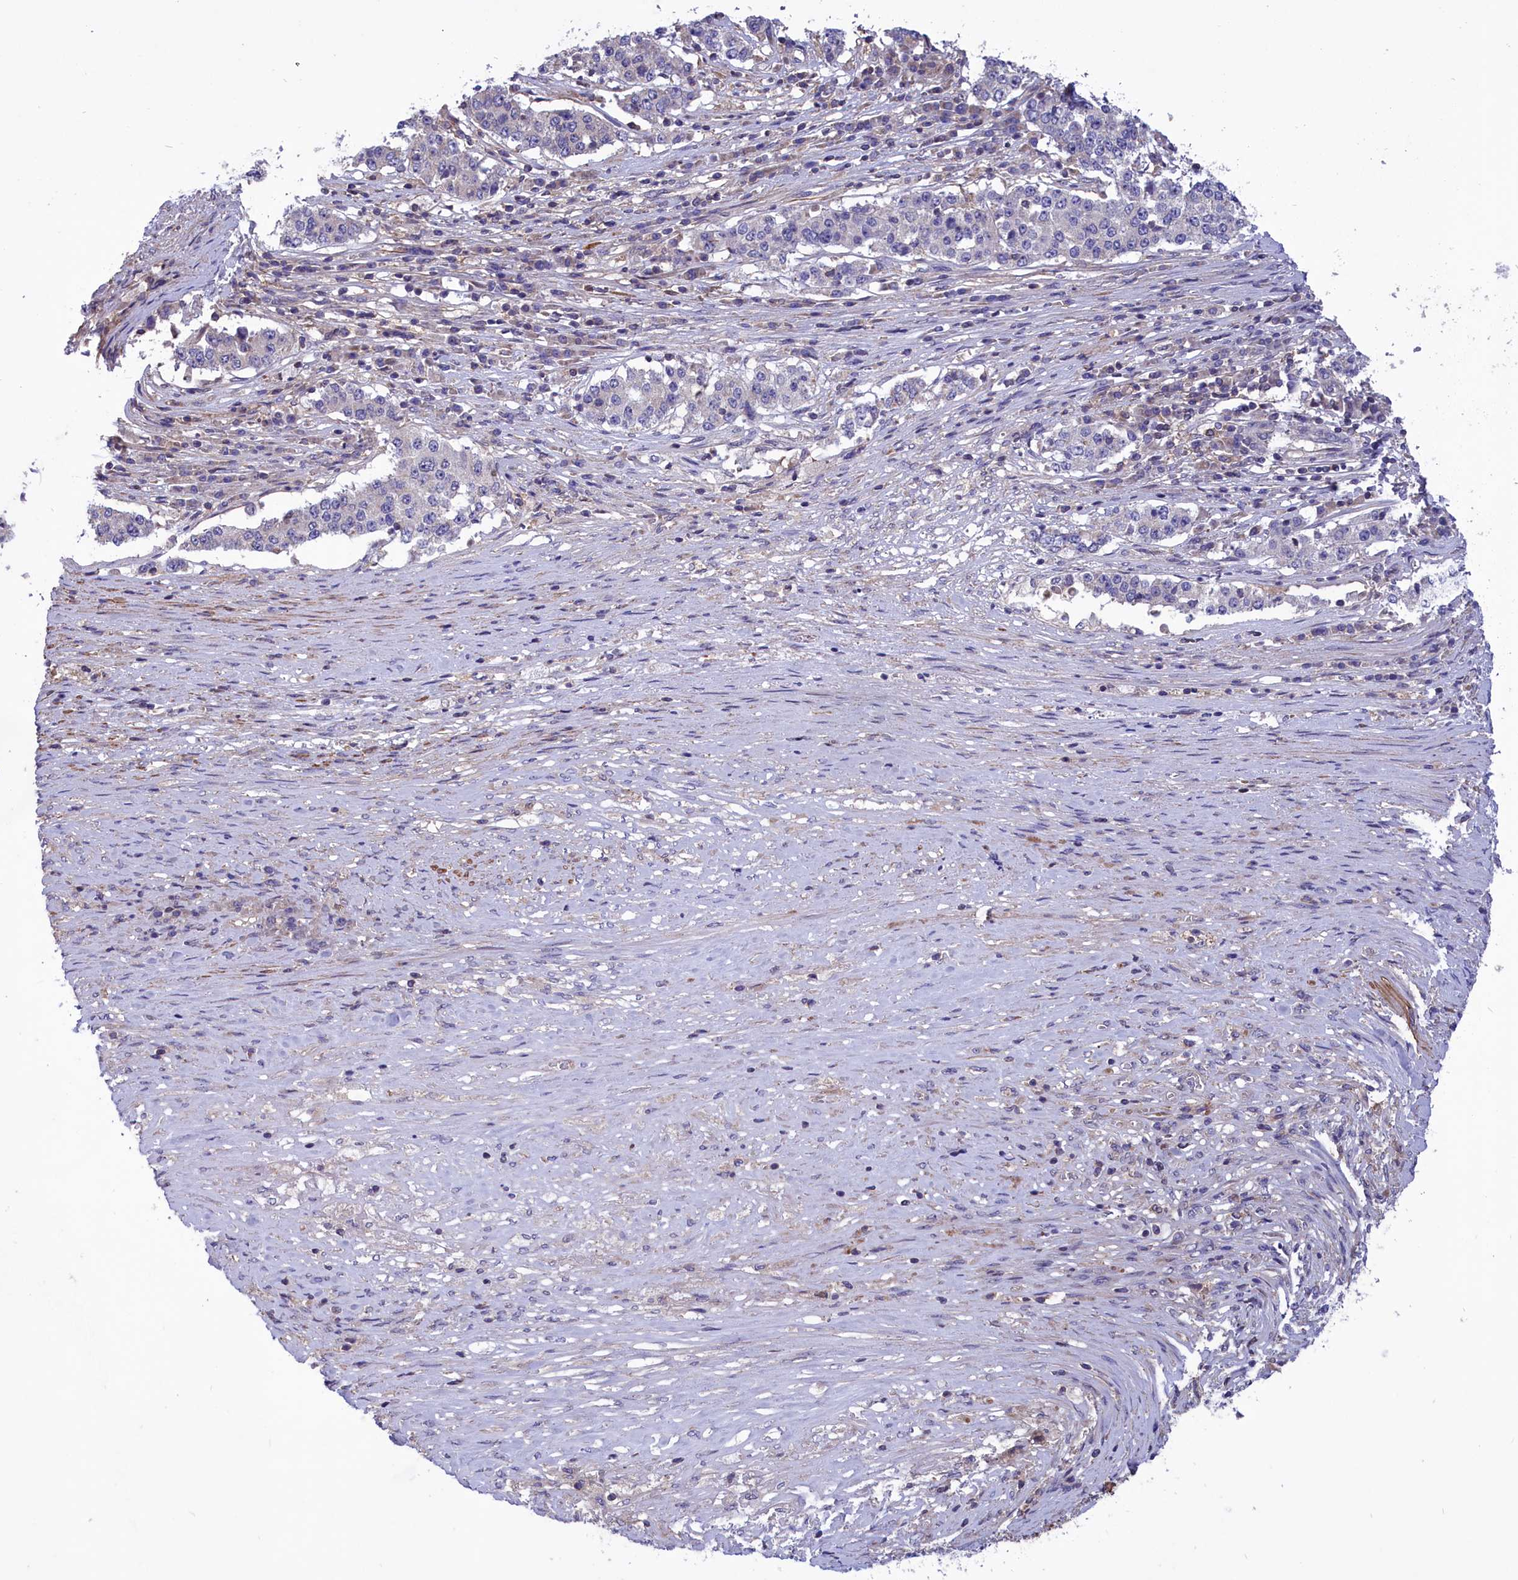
{"staining": {"intensity": "negative", "quantity": "none", "location": "none"}, "tissue": "stomach cancer", "cell_type": "Tumor cells", "image_type": "cancer", "snomed": [{"axis": "morphology", "description": "Adenocarcinoma, NOS"}, {"axis": "topography", "description": "Stomach"}], "caption": "Micrograph shows no protein positivity in tumor cells of stomach adenocarcinoma tissue.", "gene": "AMDHD2", "patient": {"sex": "male", "age": 59}}